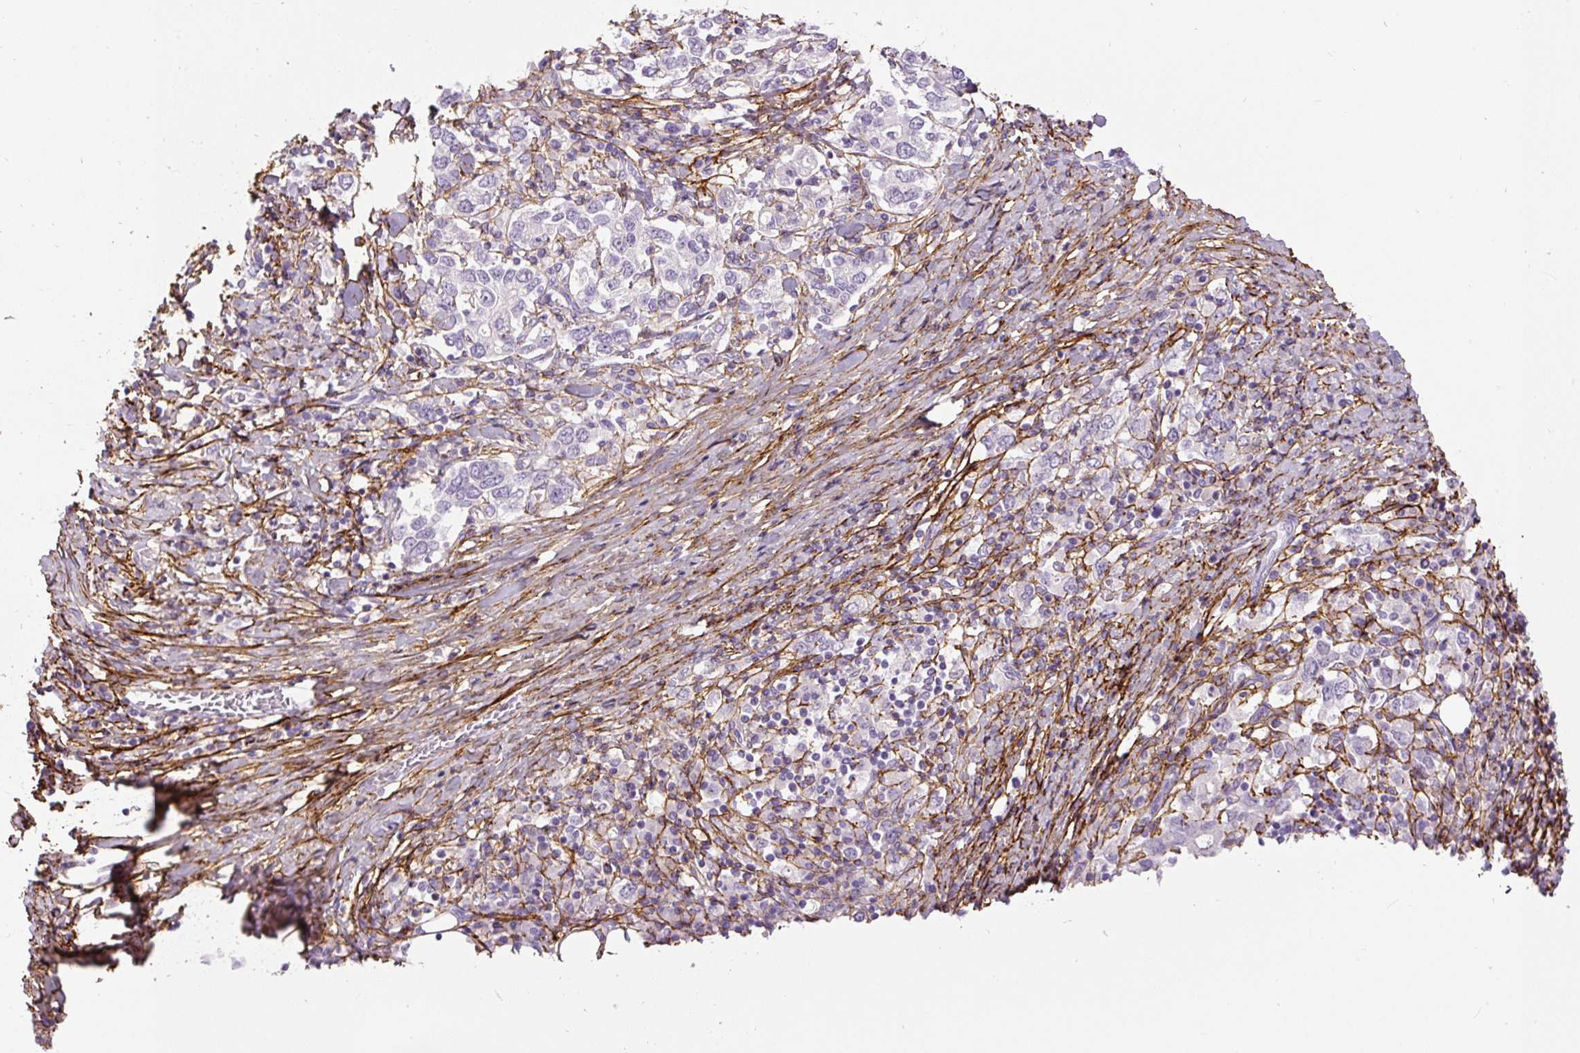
{"staining": {"intensity": "negative", "quantity": "none", "location": "none"}, "tissue": "stomach cancer", "cell_type": "Tumor cells", "image_type": "cancer", "snomed": [{"axis": "morphology", "description": "Adenocarcinoma, NOS"}, {"axis": "topography", "description": "Stomach, upper"}, {"axis": "topography", "description": "Stomach"}], "caption": "Immunohistochemical staining of stomach adenocarcinoma demonstrates no significant positivity in tumor cells. (Brightfield microscopy of DAB (3,3'-diaminobenzidine) immunohistochemistry (IHC) at high magnification).", "gene": "FBN1", "patient": {"sex": "male", "age": 62}}